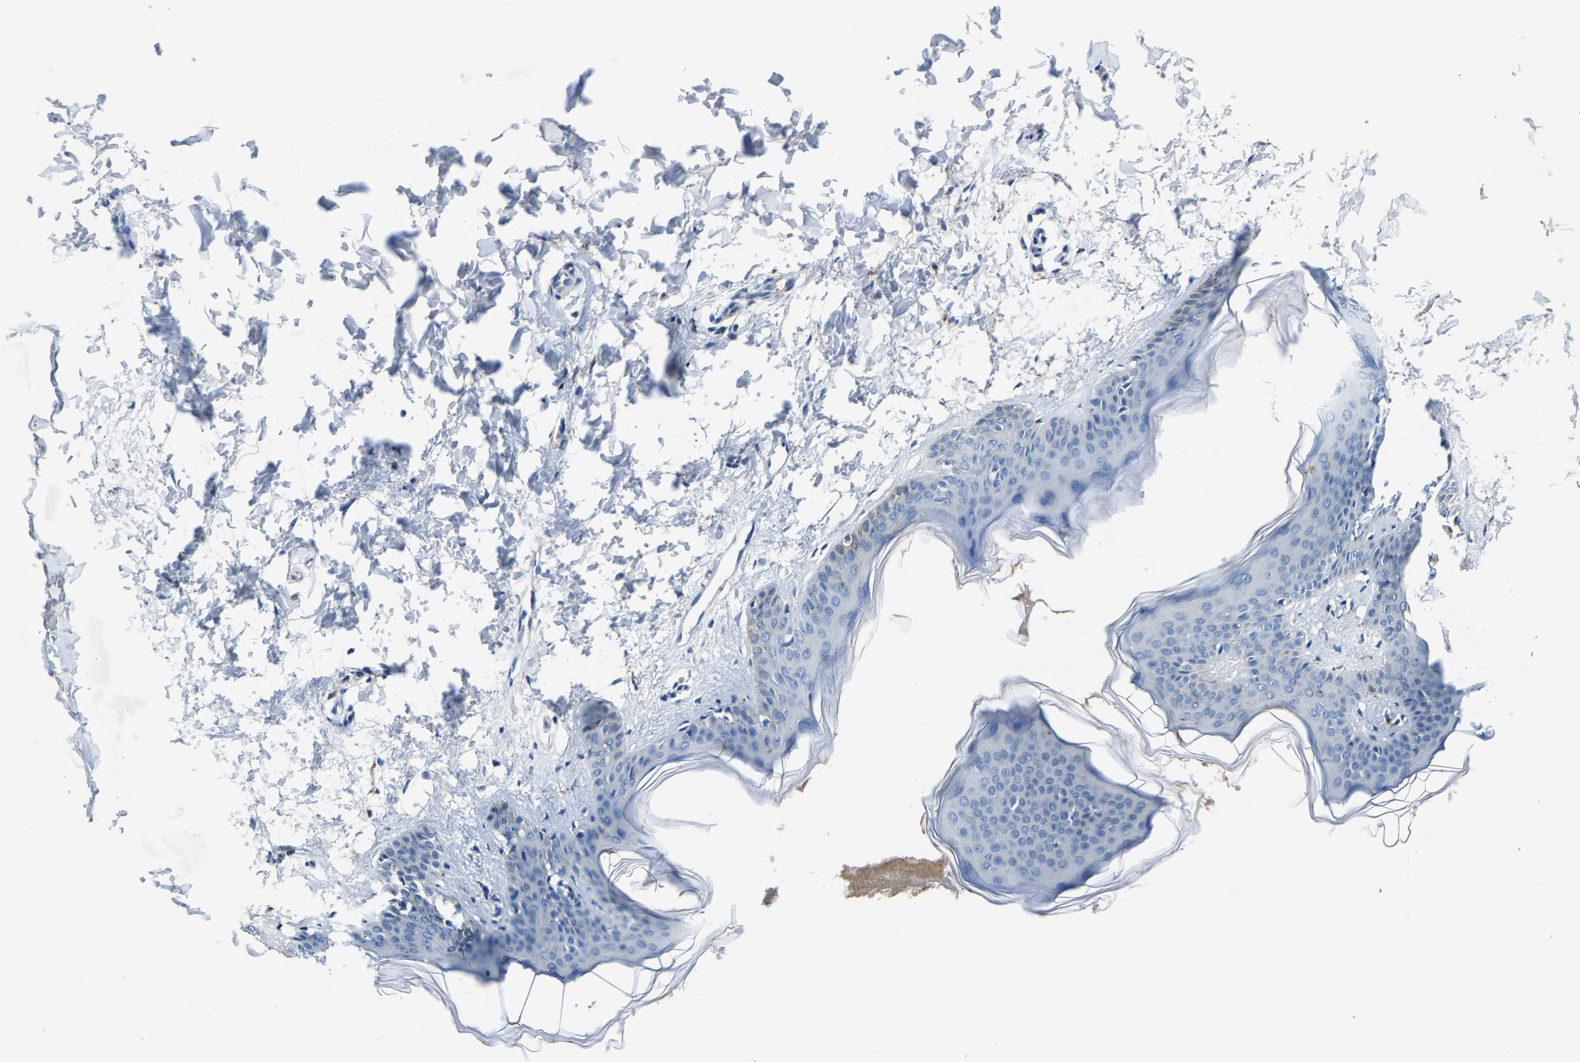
{"staining": {"intensity": "negative", "quantity": "none", "location": "none"}, "tissue": "skin", "cell_type": "Fibroblasts", "image_type": "normal", "snomed": [{"axis": "morphology", "description": "Normal tissue, NOS"}, {"axis": "topography", "description": "Skin"}], "caption": "Immunohistochemistry histopathology image of unremarkable skin: skin stained with DAB shows no significant protein staining in fibroblasts. (Brightfield microscopy of DAB immunohistochemistry (IHC) at high magnification).", "gene": "SLC25A25", "patient": {"sex": "female", "age": 17}}